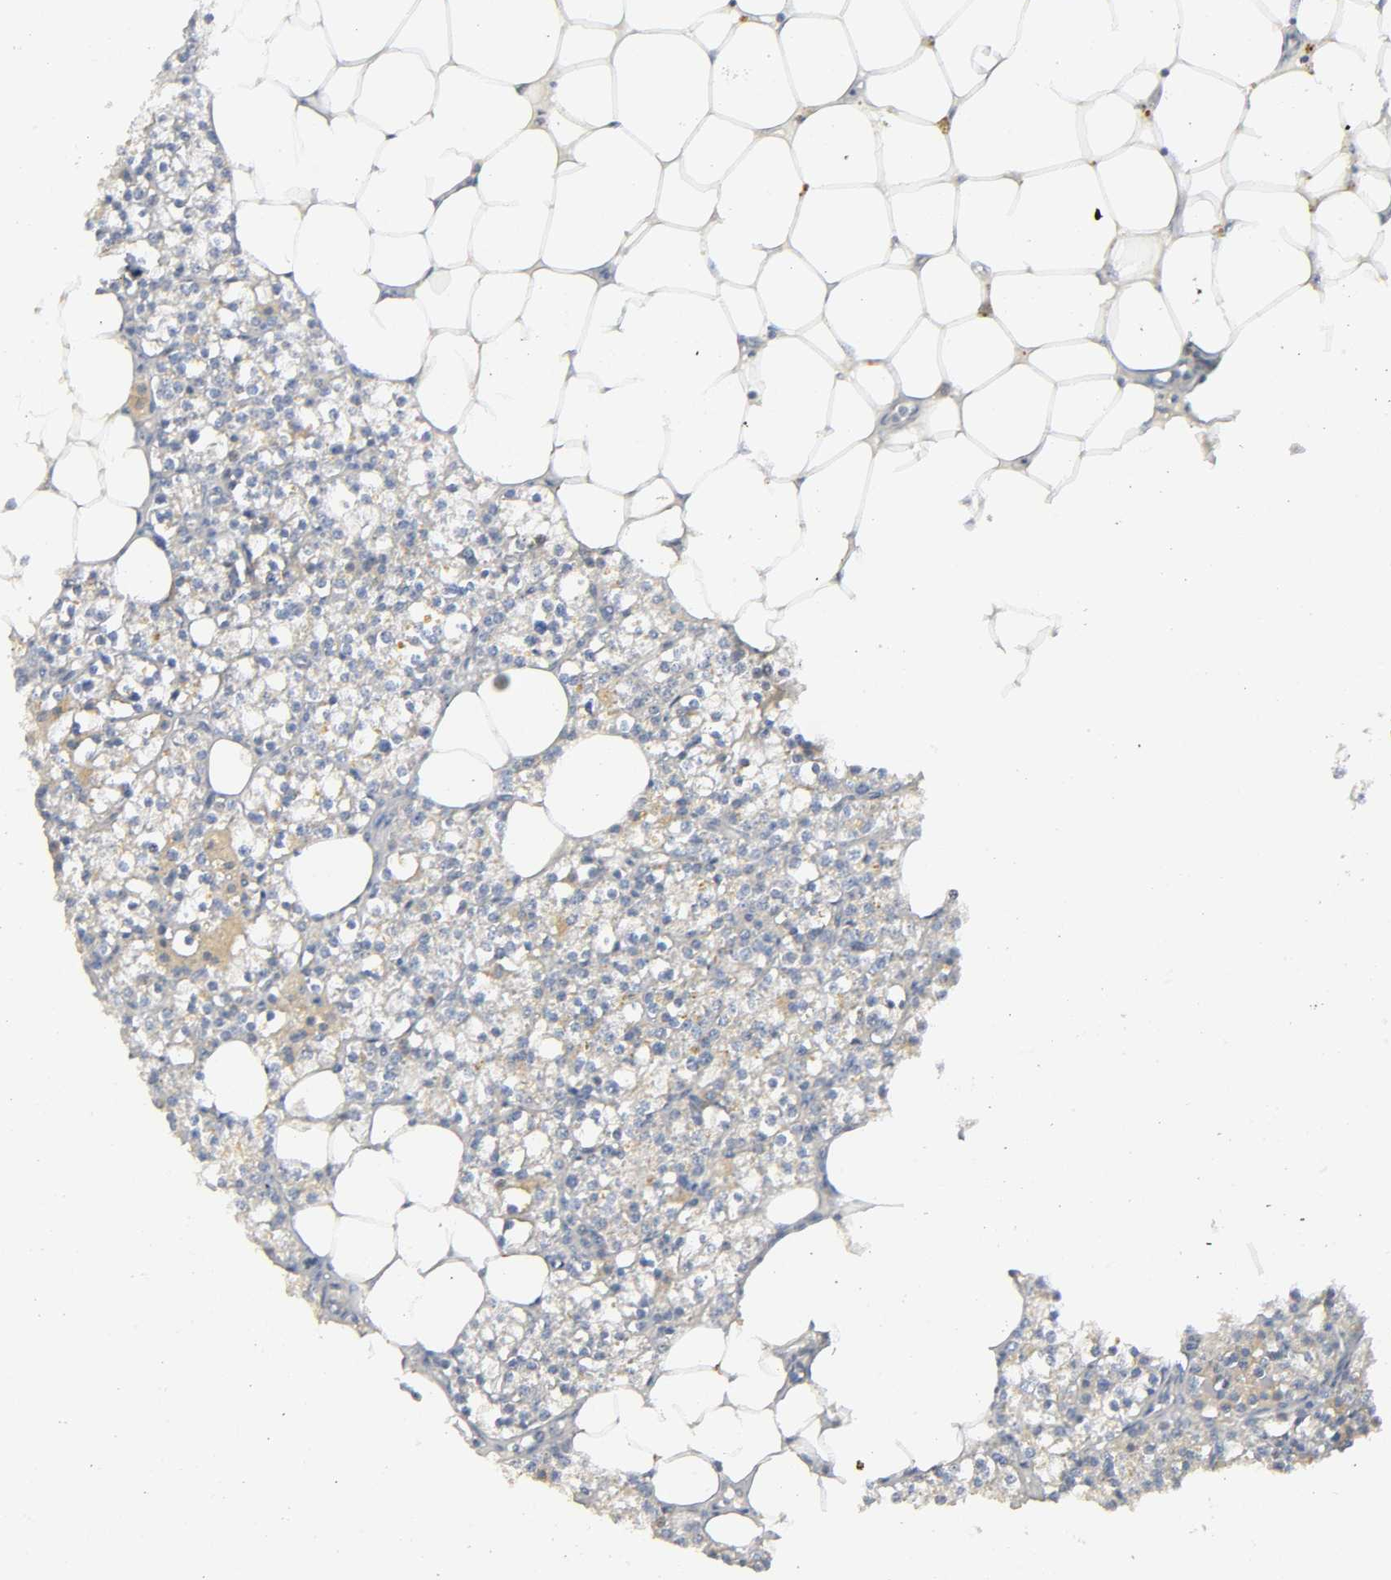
{"staining": {"intensity": "moderate", "quantity": ">75%", "location": "cytoplasmic/membranous"}, "tissue": "parathyroid gland", "cell_type": "Glandular cells", "image_type": "normal", "snomed": [{"axis": "morphology", "description": "Normal tissue, NOS"}, {"axis": "topography", "description": "Parathyroid gland"}], "caption": "Parathyroid gland stained with immunohistochemistry displays moderate cytoplasmic/membranous expression in about >75% of glandular cells.", "gene": "MAPK8", "patient": {"sex": "female", "age": 63}}